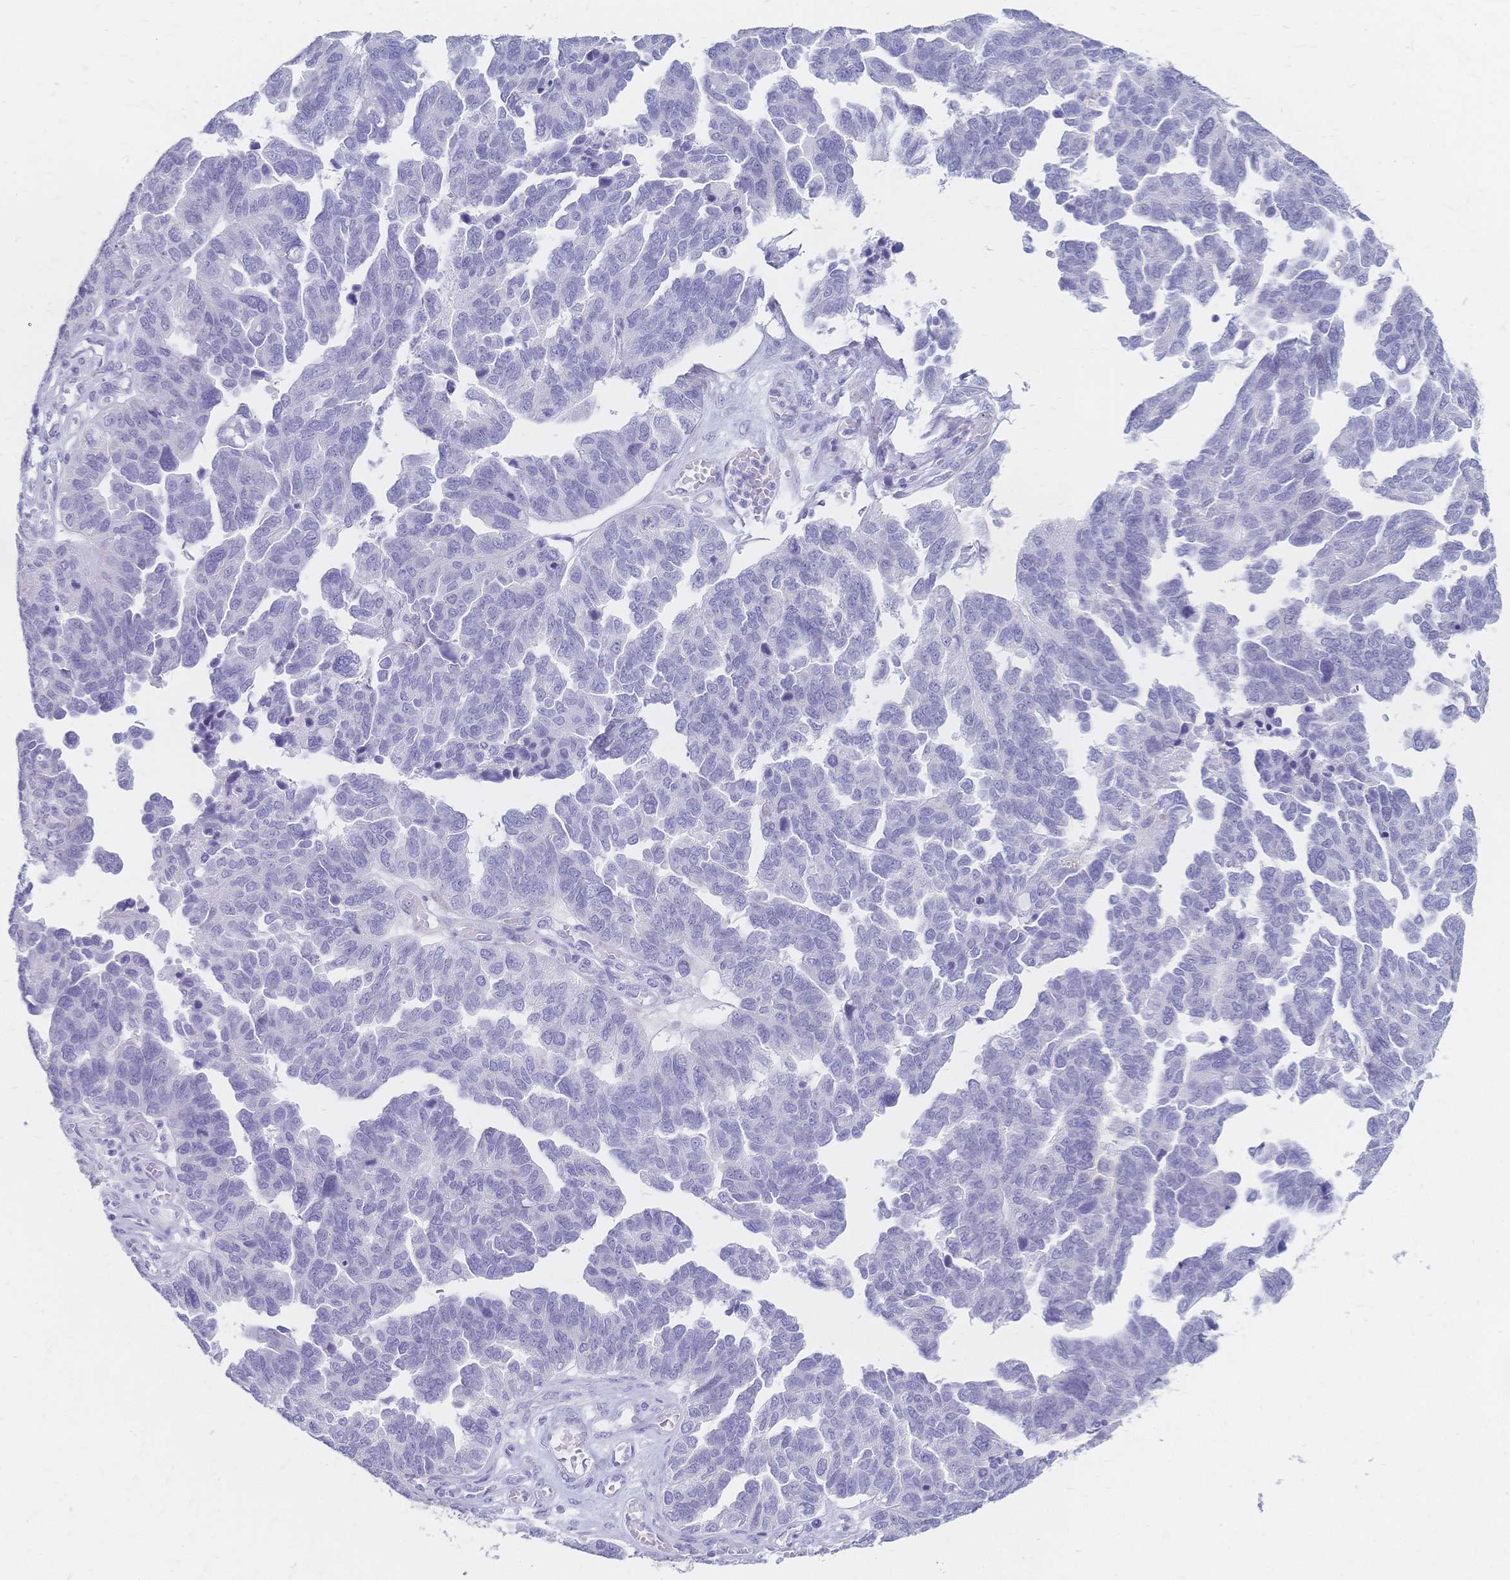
{"staining": {"intensity": "negative", "quantity": "none", "location": "none"}, "tissue": "ovarian cancer", "cell_type": "Tumor cells", "image_type": "cancer", "snomed": [{"axis": "morphology", "description": "Cystadenocarcinoma, serous, NOS"}, {"axis": "topography", "description": "Ovary"}], "caption": "A photomicrograph of ovarian cancer (serous cystadenocarcinoma) stained for a protein displays no brown staining in tumor cells.", "gene": "CYB5A", "patient": {"sex": "female", "age": 64}}